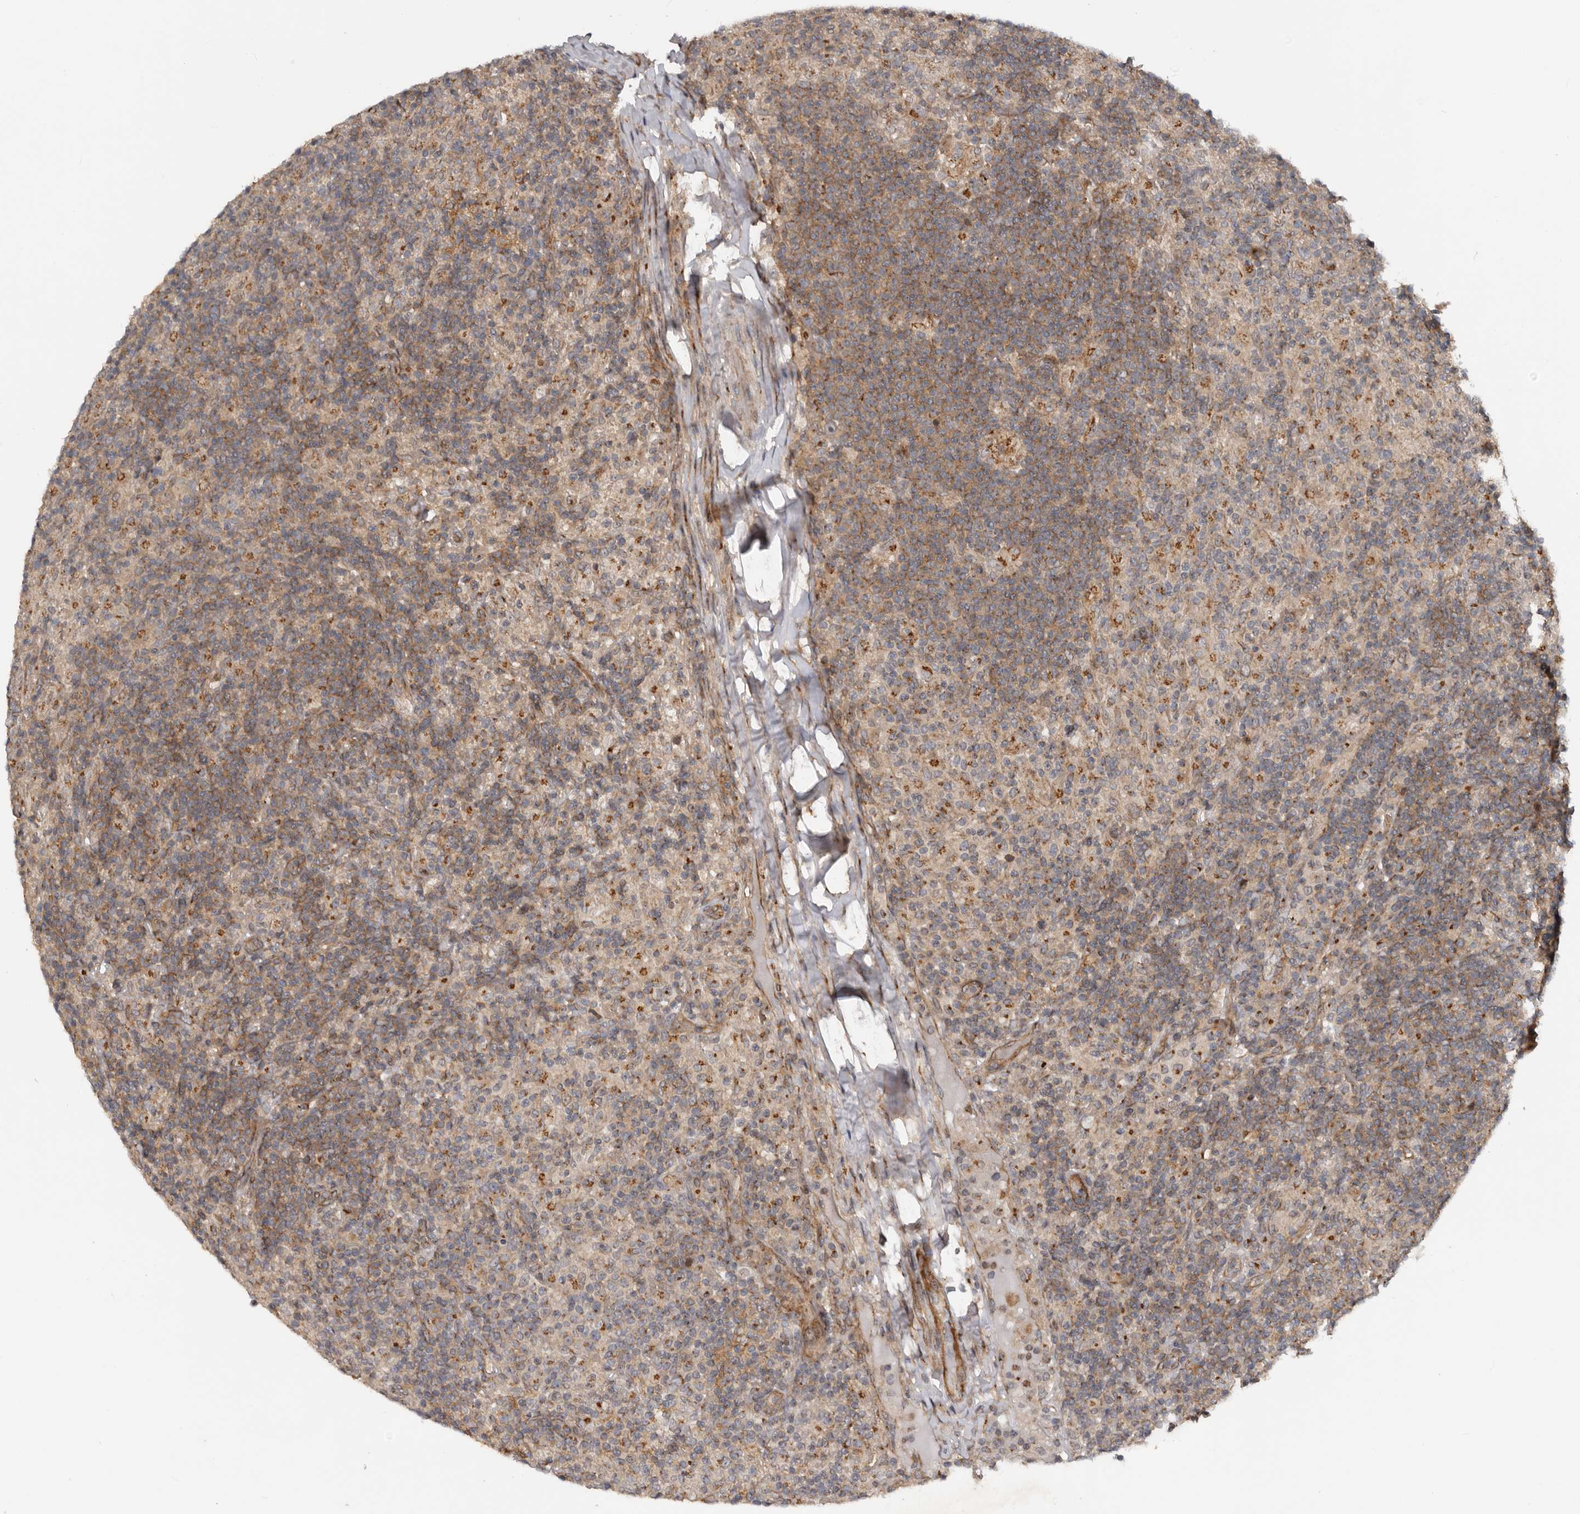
{"staining": {"intensity": "moderate", "quantity": "25%-75%", "location": "cytoplasmic/membranous"}, "tissue": "lymphoma", "cell_type": "Tumor cells", "image_type": "cancer", "snomed": [{"axis": "morphology", "description": "Hodgkin's disease, NOS"}, {"axis": "topography", "description": "Lymph node"}], "caption": "DAB (3,3'-diaminobenzidine) immunohistochemical staining of human lymphoma demonstrates moderate cytoplasmic/membranous protein expression in about 25%-75% of tumor cells.", "gene": "CCDC190", "patient": {"sex": "male", "age": 70}}